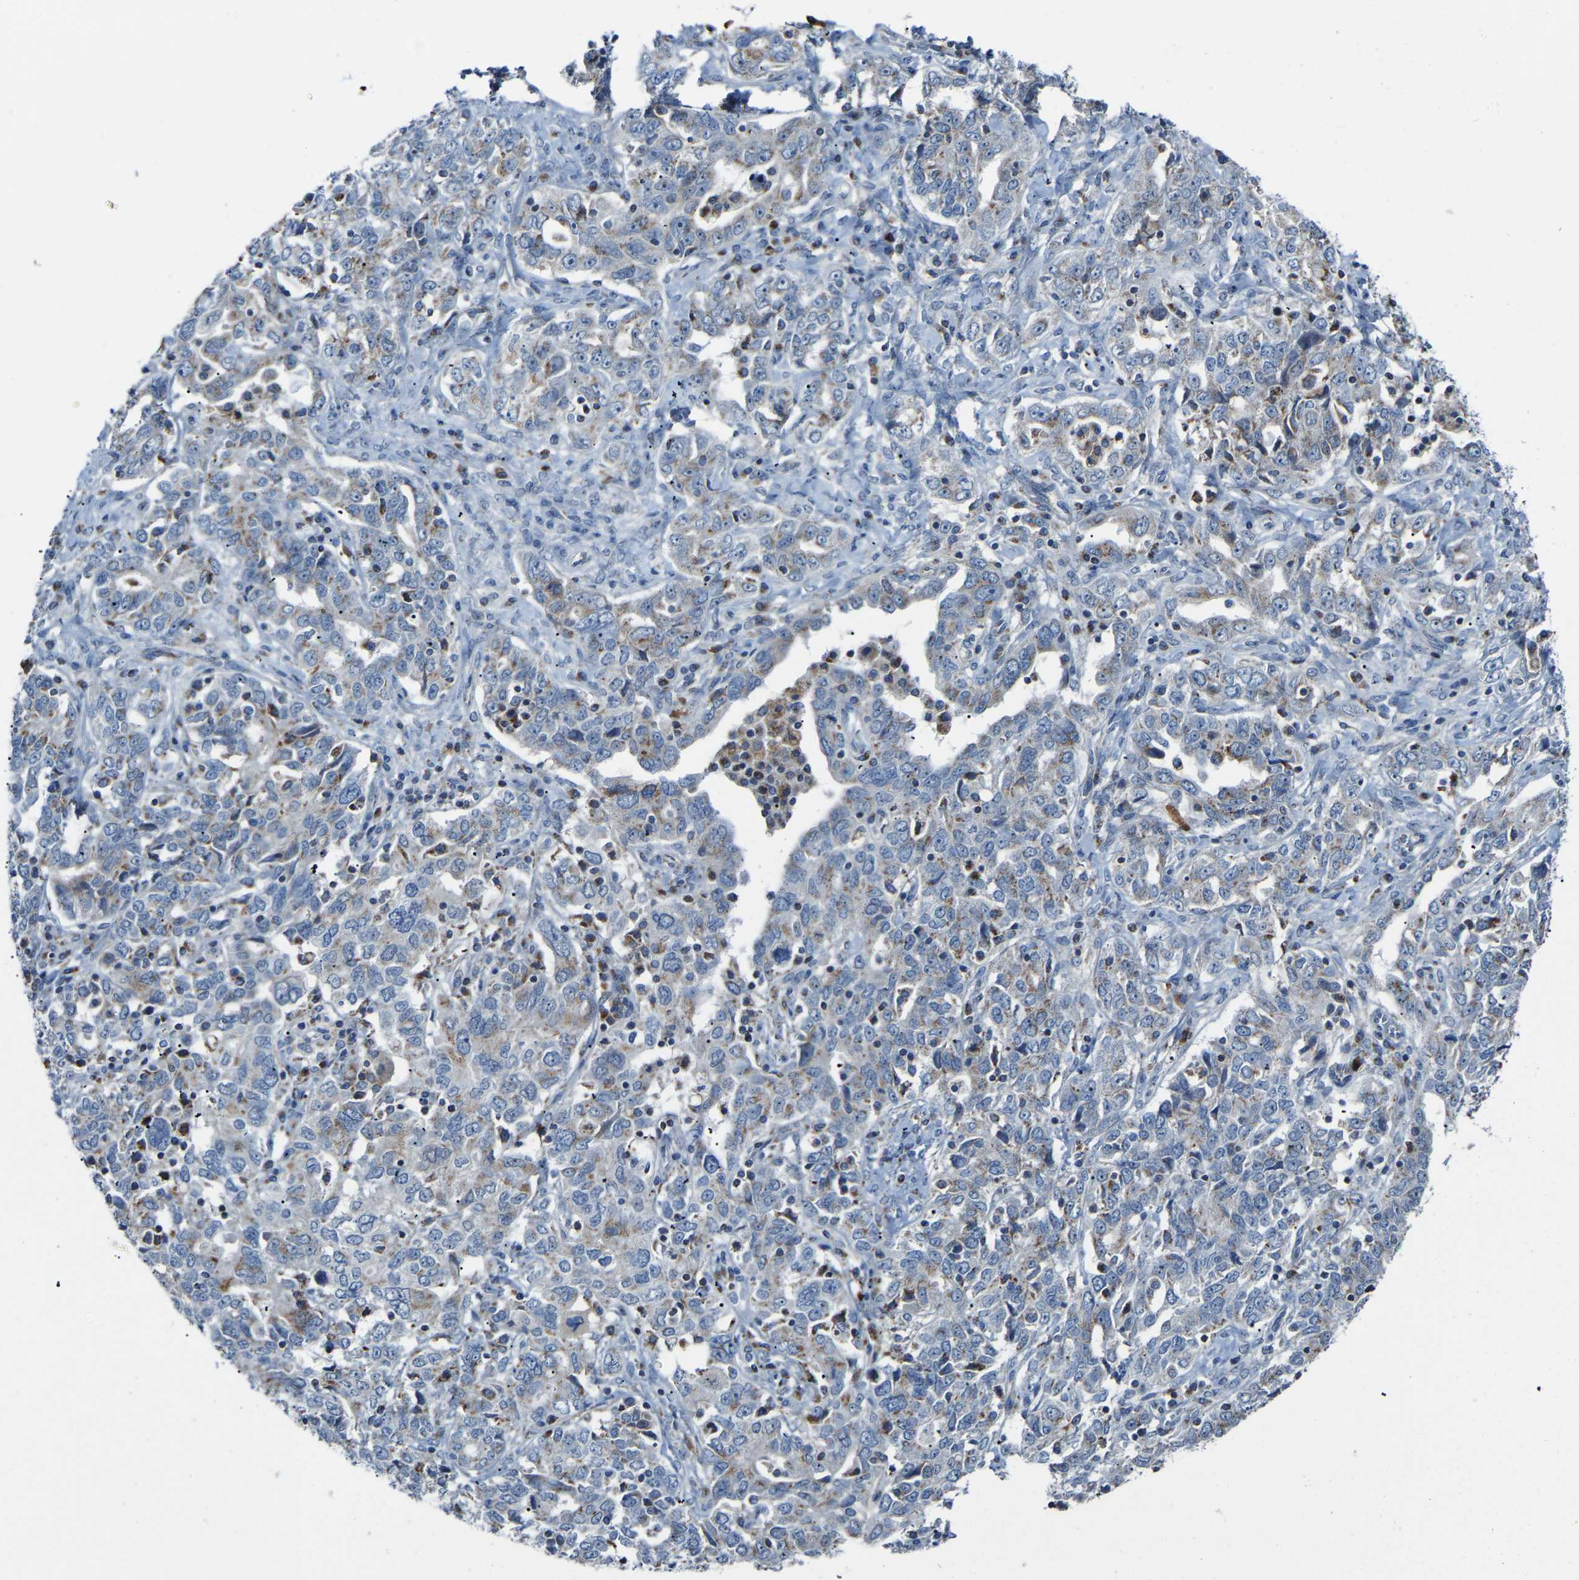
{"staining": {"intensity": "moderate", "quantity": "<25%", "location": "cytoplasmic/membranous"}, "tissue": "ovarian cancer", "cell_type": "Tumor cells", "image_type": "cancer", "snomed": [{"axis": "morphology", "description": "Carcinoma, endometroid"}, {"axis": "topography", "description": "Ovary"}], "caption": "Immunohistochemical staining of human ovarian endometroid carcinoma reveals low levels of moderate cytoplasmic/membranous protein expression in about <25% of tumor cells.", "gene": "CANT1", "patient": {"sex": "female", "age": 62}}